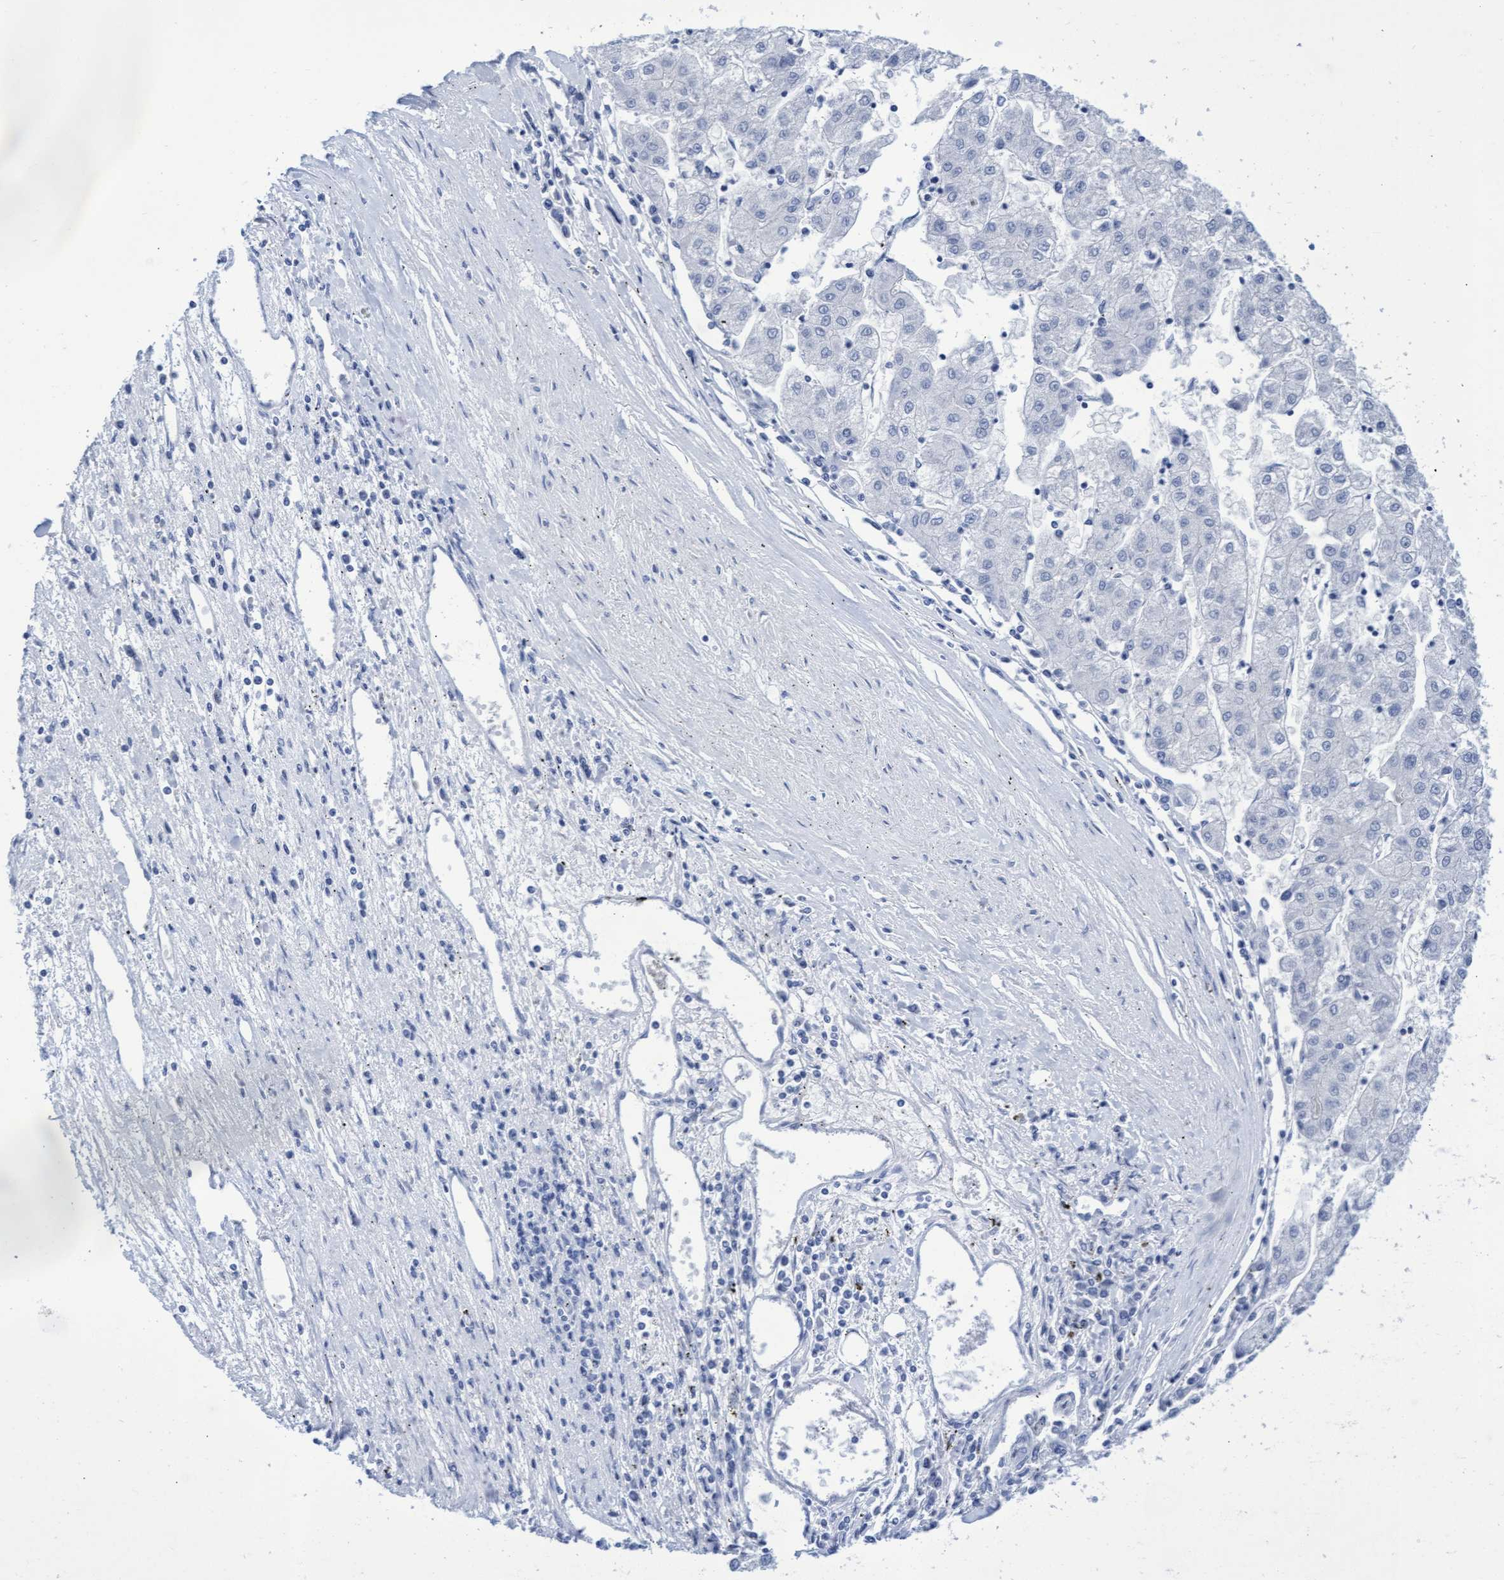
{"staining": {"intensity": "negative", "quantity": "none", "location": "none"}, "tissue": "liver cancer", "cell_type": "Tumor cells", "image_type": "cancer", "snomed": [{"axis": "morphology", "description": "Carcinoma, Hepatocellular, NOS"}, {"axis": "topography", "description": "Liver"}], "caption": "The immunohistochemistry micrograph has no significant staining in tumor cells of liver hepatocellular carcinoma tissue.", "gene": "INSL6", "patient": {"sex": "male", "age": 72}}